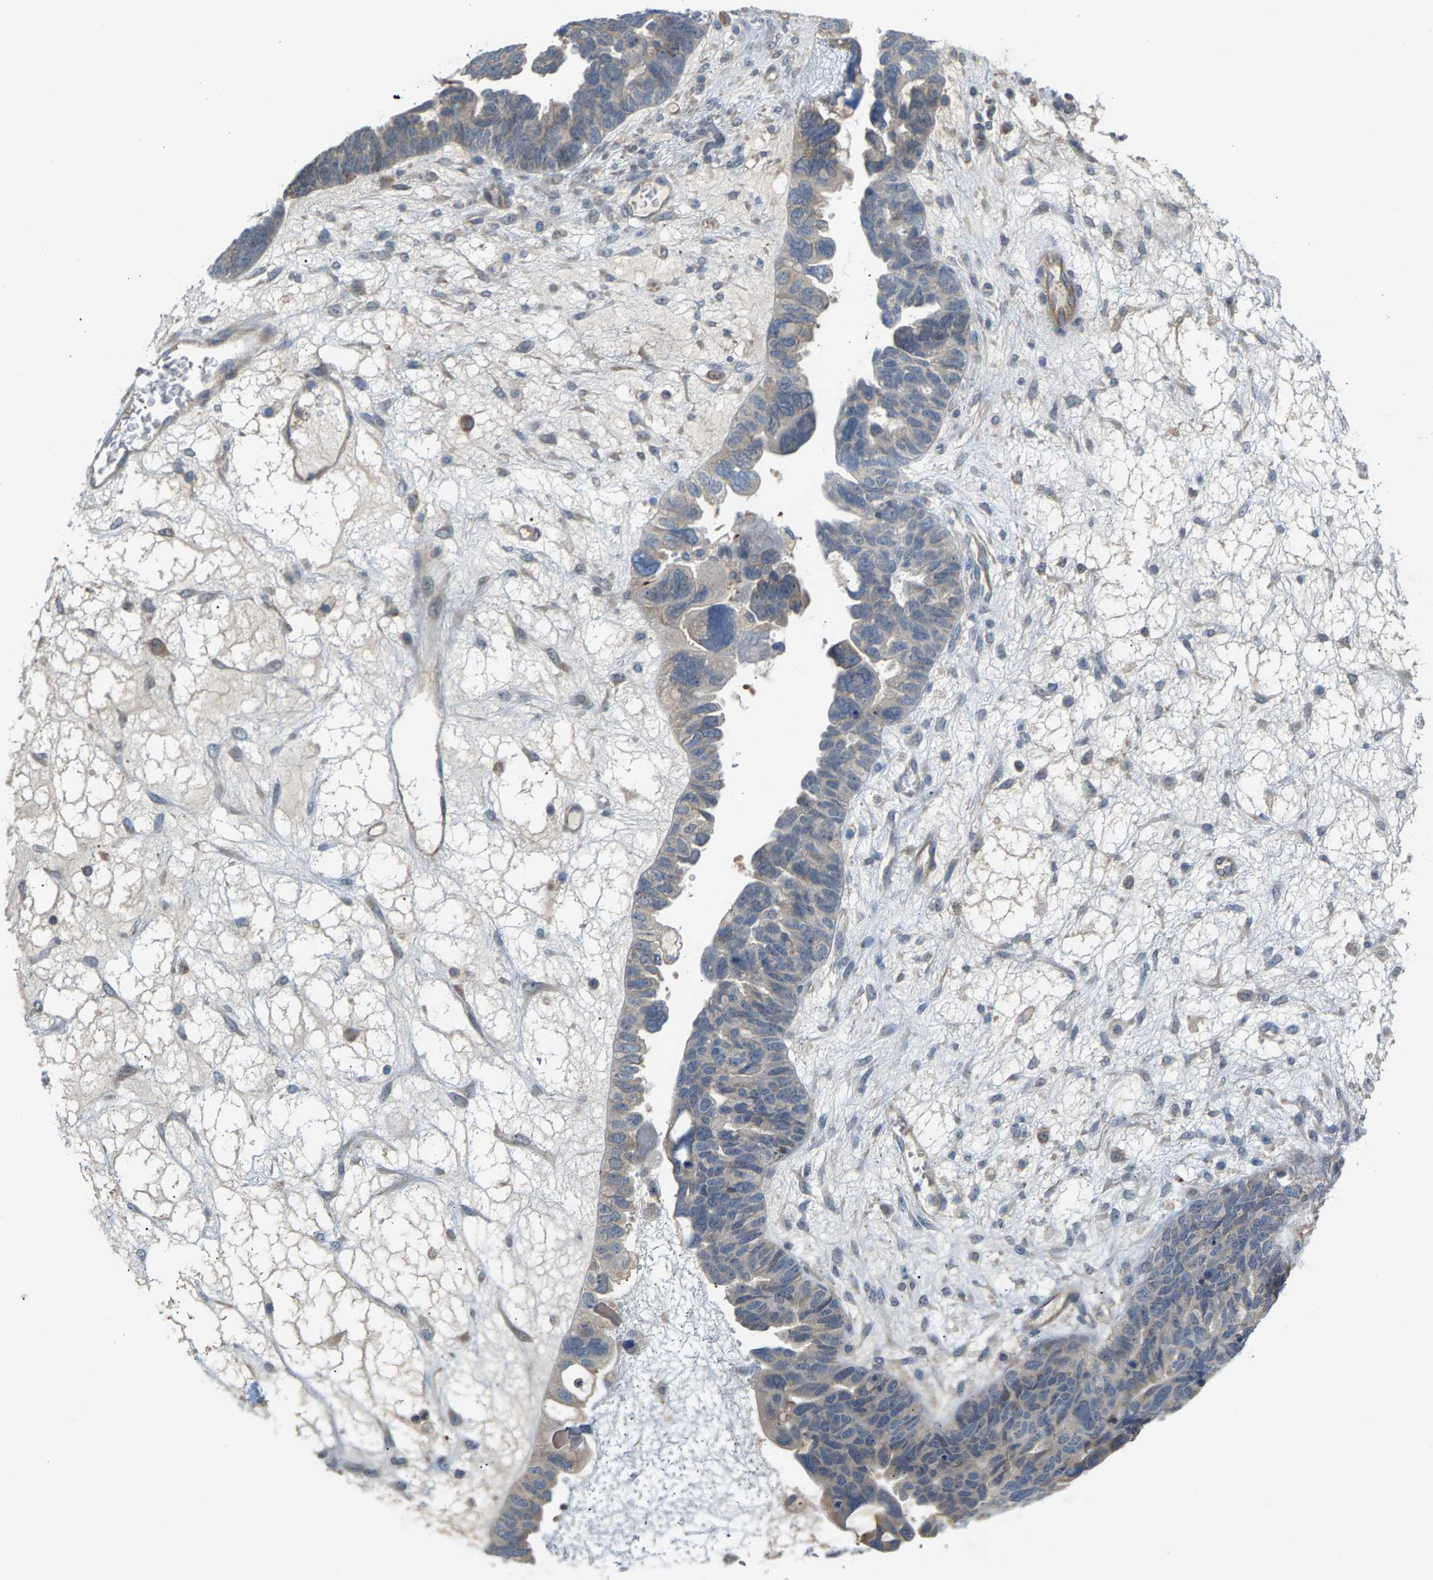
{"staining": {"intensity": "weak", "quantity": "<25%", "location": "cytoplasmic/membranous"}, "tissue": "ovarian cancer", "cell_type": "Tumor cells", "image_type": "cancer", "snomed": [{"axis": "morphology", "description": "Cystadenocarcinoma, serous, NOS"}, {"axis": "topography", "description": "Ovary"}], "caption": "An immunohistochemistry (IHC) histopathology image of ovarian serous cystadenocarcinoma is shown. There is no staining in tumor cells of ovarian serous cystadenocarcinoma.", "gene": "KRTAP27-1", "patient": {"sex": "female", "age": 79}}